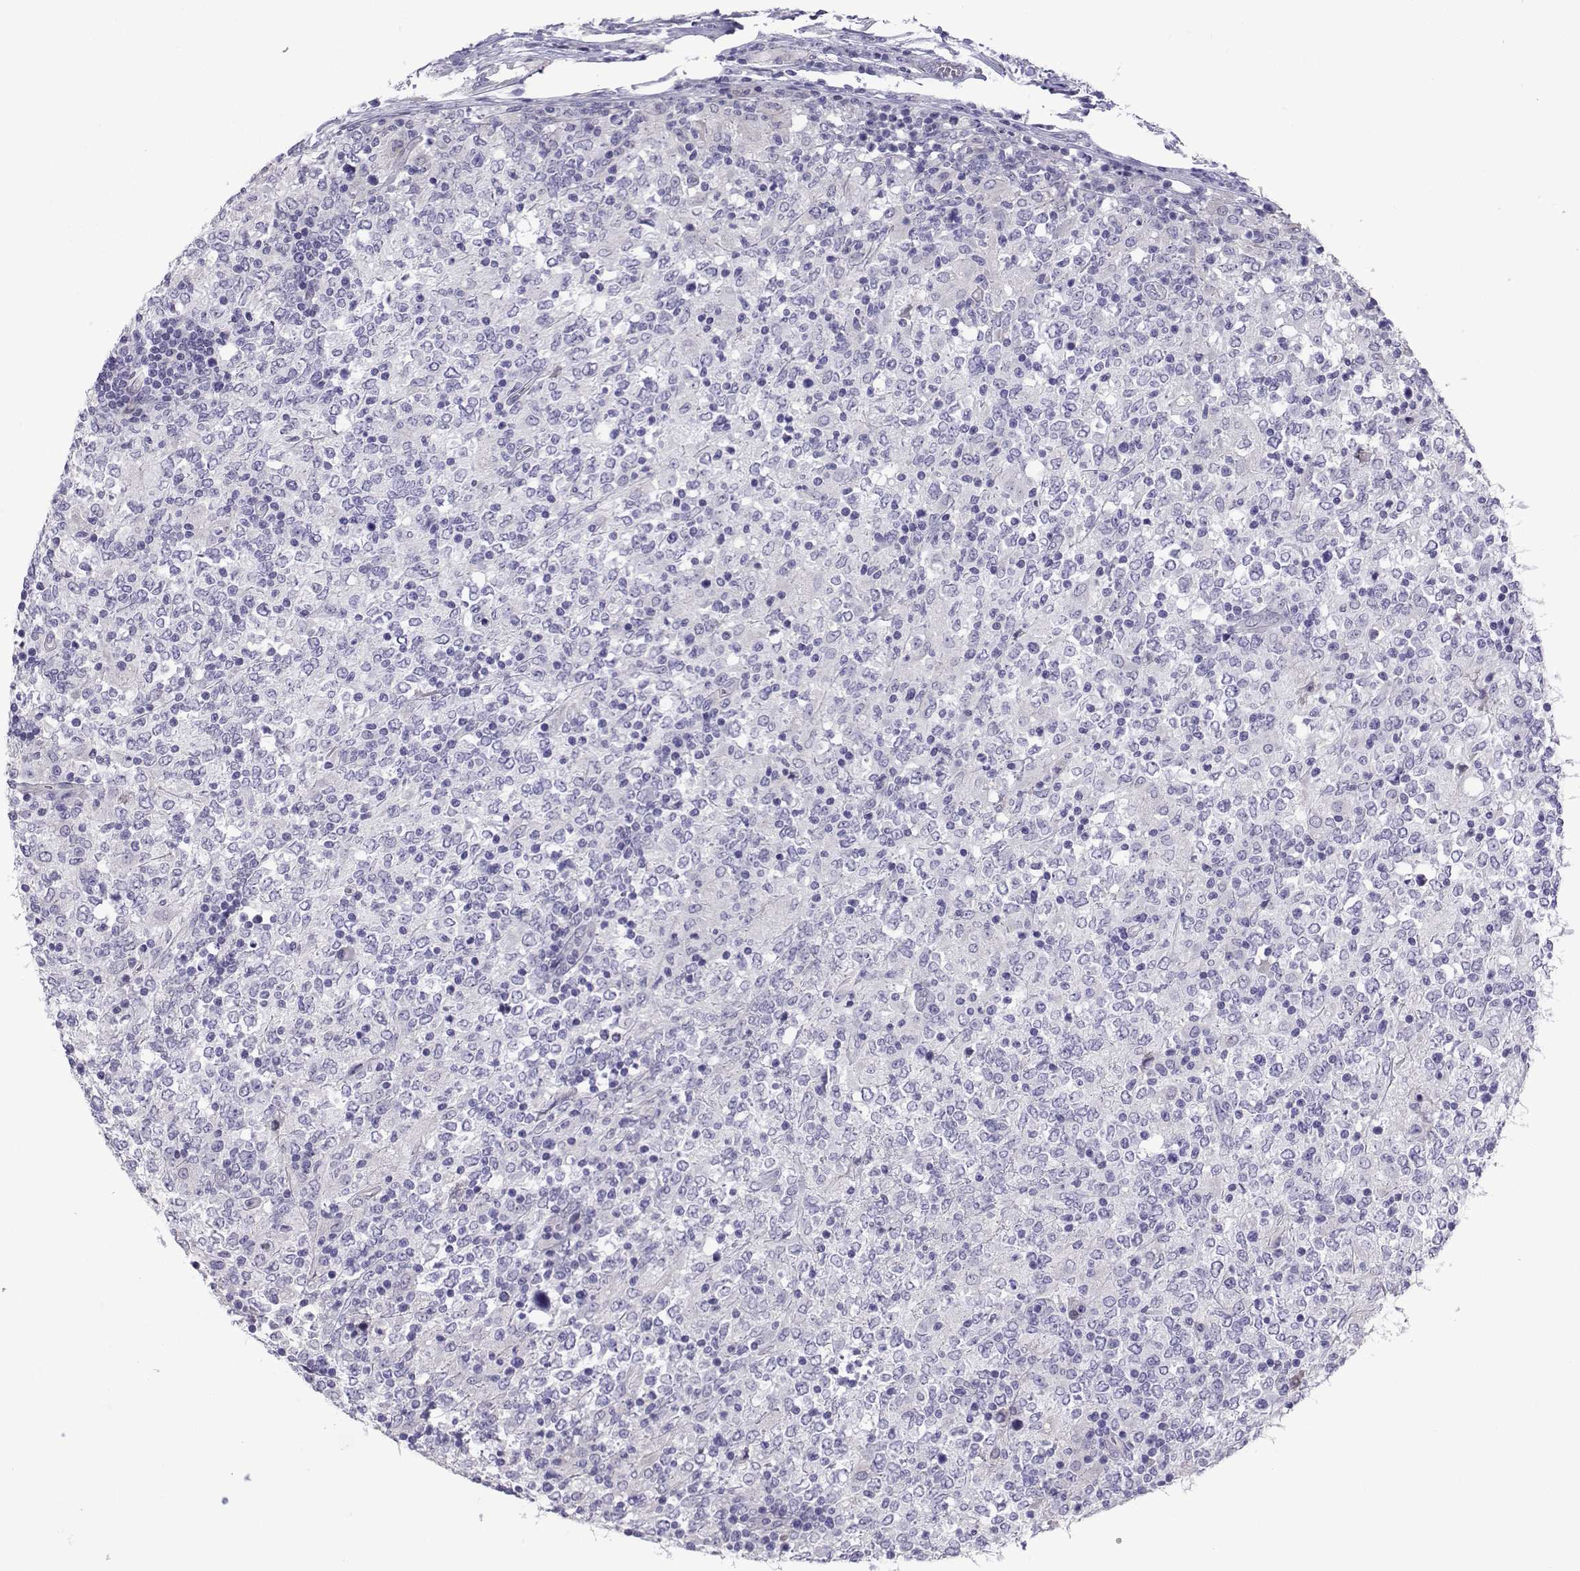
{"staining": {"intensity": "negative", "quantity": "none", "location": "none"}, "tissue": "lymphoma", "cell_type": "Tumor cells", "image_type": "cancer", "snomed": [{"axis": "morphology", "description": "Malignant lymphoma, non-Hodgkin's type, High grade"}, {"axis": "topography", "description": "Lymph node"}], "caption": "A histopathology image of malignant lymphoma, non-Hodgkin's type (high-grade) stained for a protein exhibits no brown staining in tumor cells.", "gene": "CFAP70", "patient": {"sex": "female", "age": 84}}